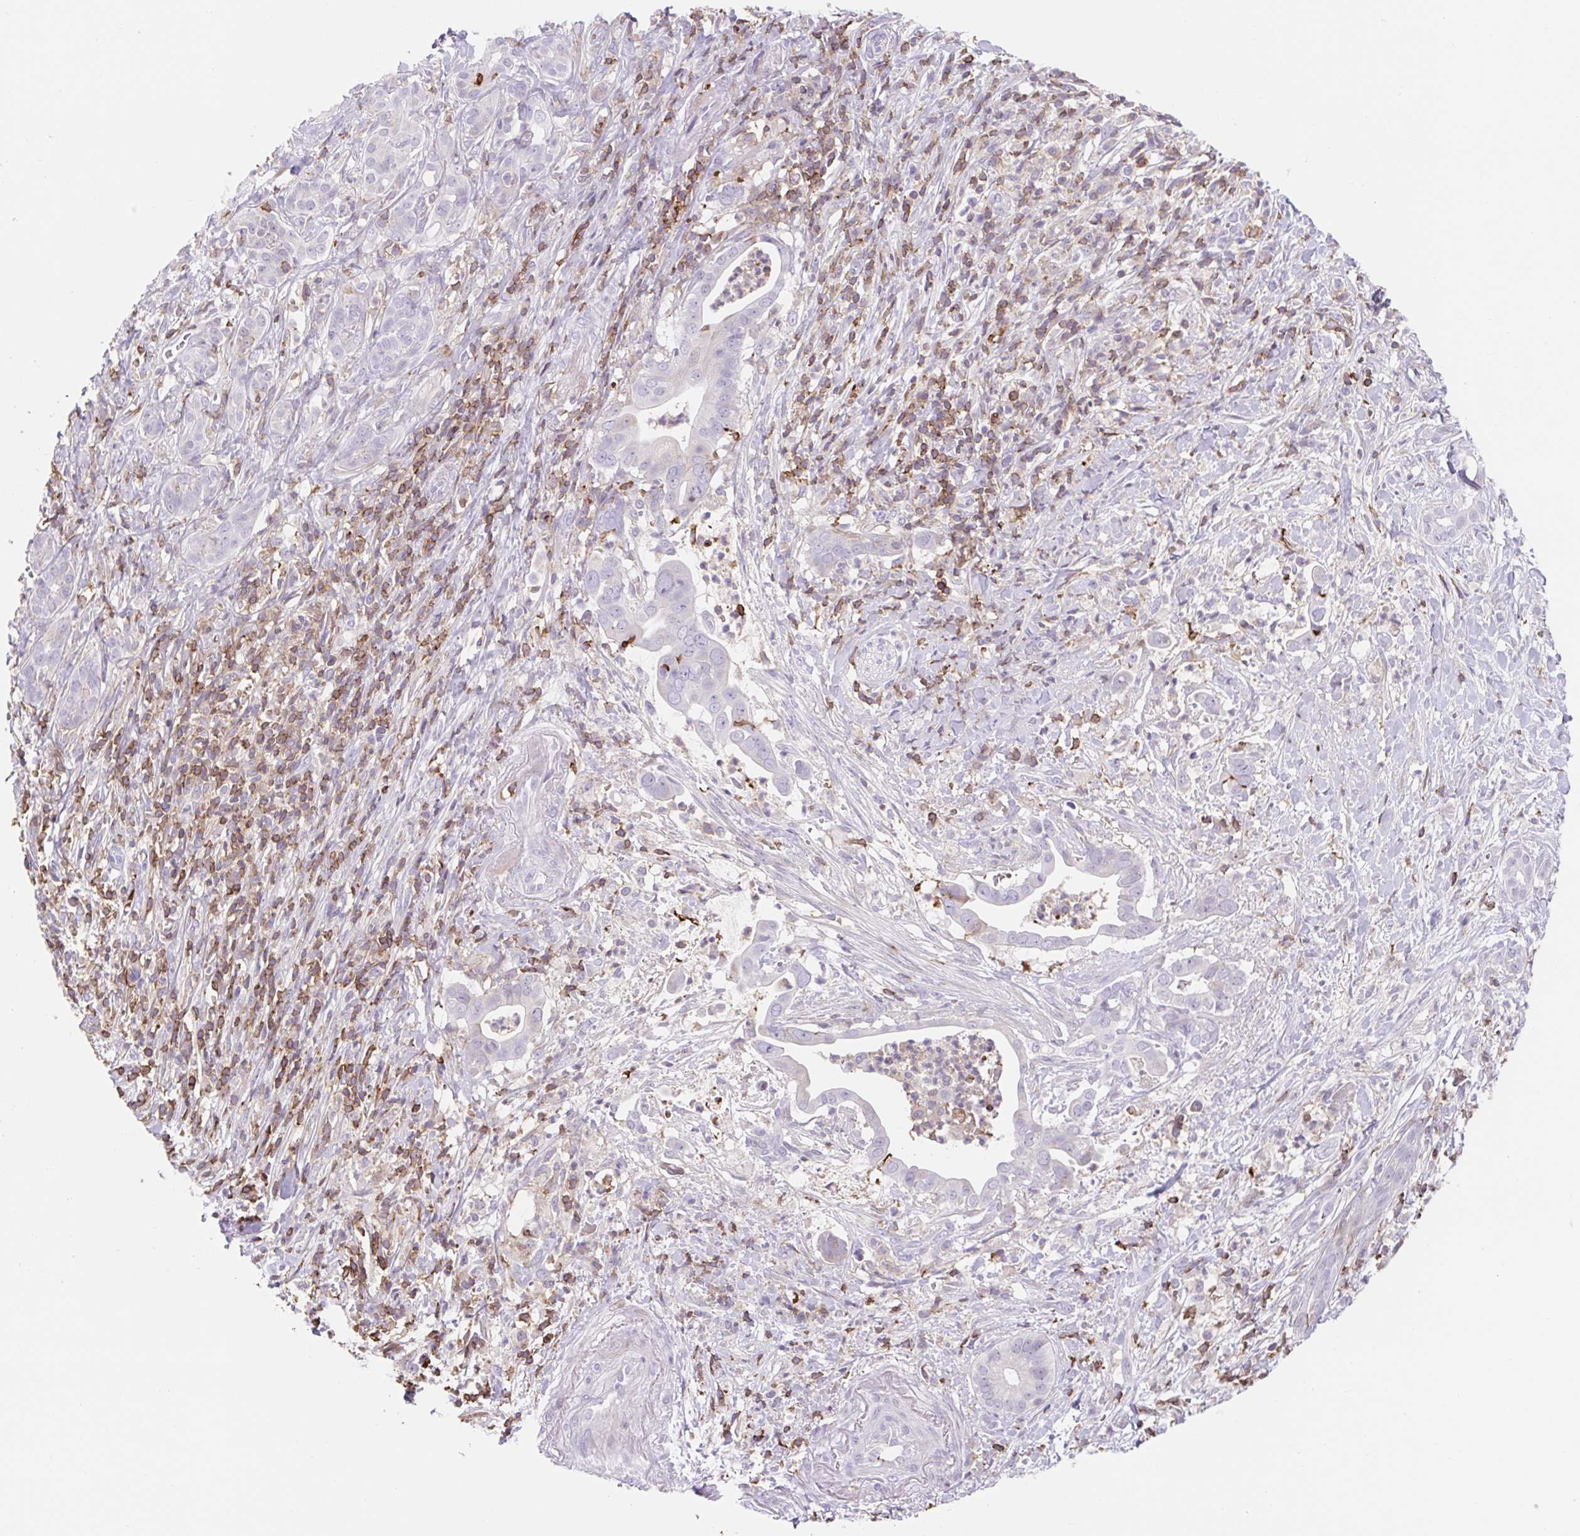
{"staining": {"intensity": "negative", "quantity": "none", "location": "none"}, "tissue": "pancreatic cancer", "cell_type": "Tumor cells", "image_type": "cancer", "snomed": [{"axis": "morphology", "description": "Adenocarcinoma, NOS"}, {"axis": "topography", "description": "Pancreas"}], "caption": "Immunohistochemical staining of human adenocarcinoma (pancreatic) exhibits no significant positivity in tumor cells. (DAB (3,3'-diaminobenzidine) IHC, high magnification).", "gene": "TPRG1", "patient": {"sex": "male", "age": 61}}